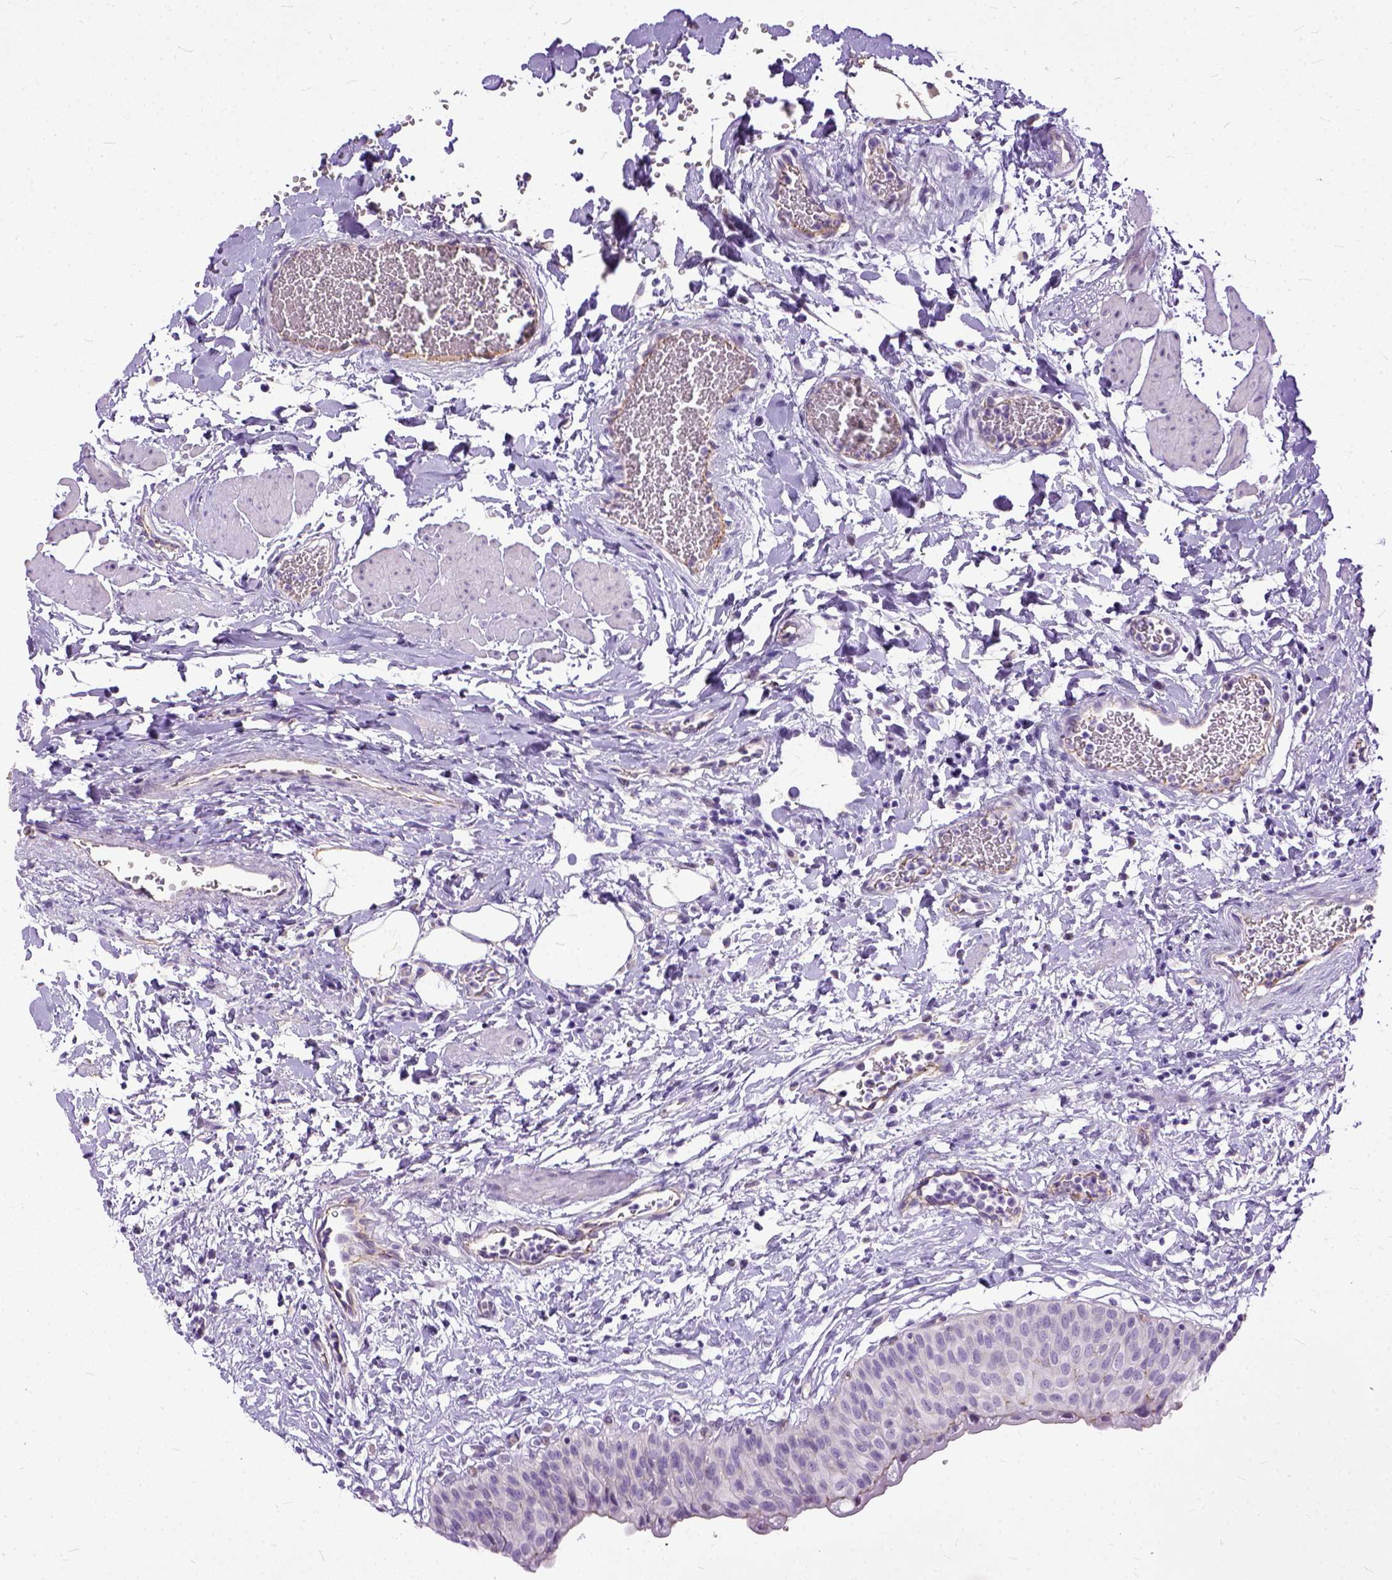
{"staining": {"intensity": "moderate", "quantity": "<25%", "location": "cytoplasmic/membranous"}, "tissue": "urinary bladder", "cell_type": "Urothelial cells", "image_type": "normal", "snomed": [{"axis": "morphology", "description": "Normal tissue, NOS"}, {"axis": "topography", "description": "Urinary bladder"}], "caption": "Urothelial cells demonstrate moderate cytoplasmic/membranous expression in approximately <25% of cells in benign urinary bladder.", "gene": "ADGRF1", "patient": {"sex": "male", "age": 55}}